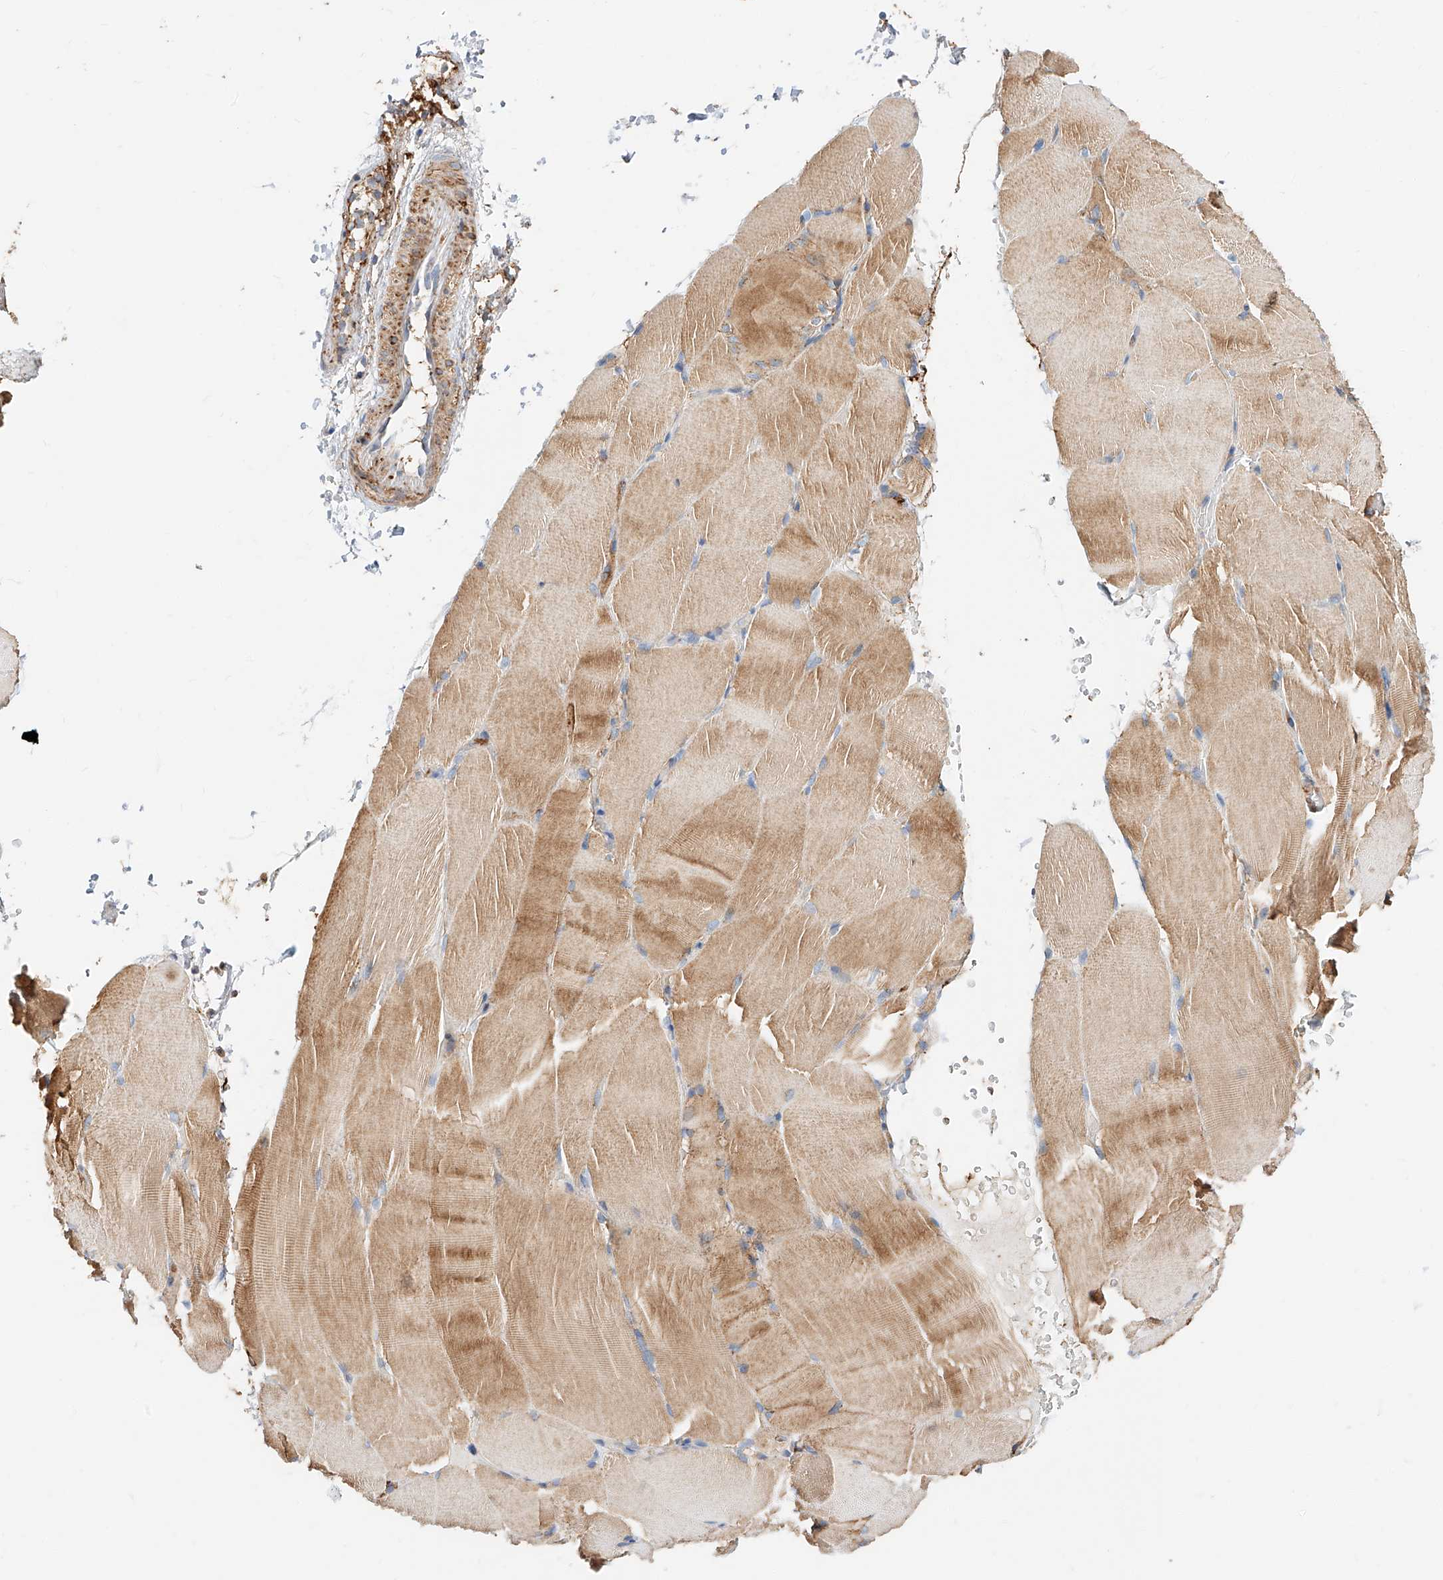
{"staining": {"intensity": "moderate", "quantity": "25%-75%", "location": "cytoplasmic/membranous"}, "tissue": "skeletal muscle", "cell_type": "Myocytes", "image_type": "normal", "snomed": [{"axis": "morphology", "description": "Normal tissue, NOS"}, {"axis": "topography", "description": "Skeletal muscle"}, {"axis": "topography", "description": "Parathyroid gland"}], "caption": "Skeletal muscle stained with a brown dye demonstrates moderate cytoplasmic/membranous positive positivity in approximately 25%-75% of myocytes.", "gene": "WFS1", "patient": {"sex": "female", "age": 37}}